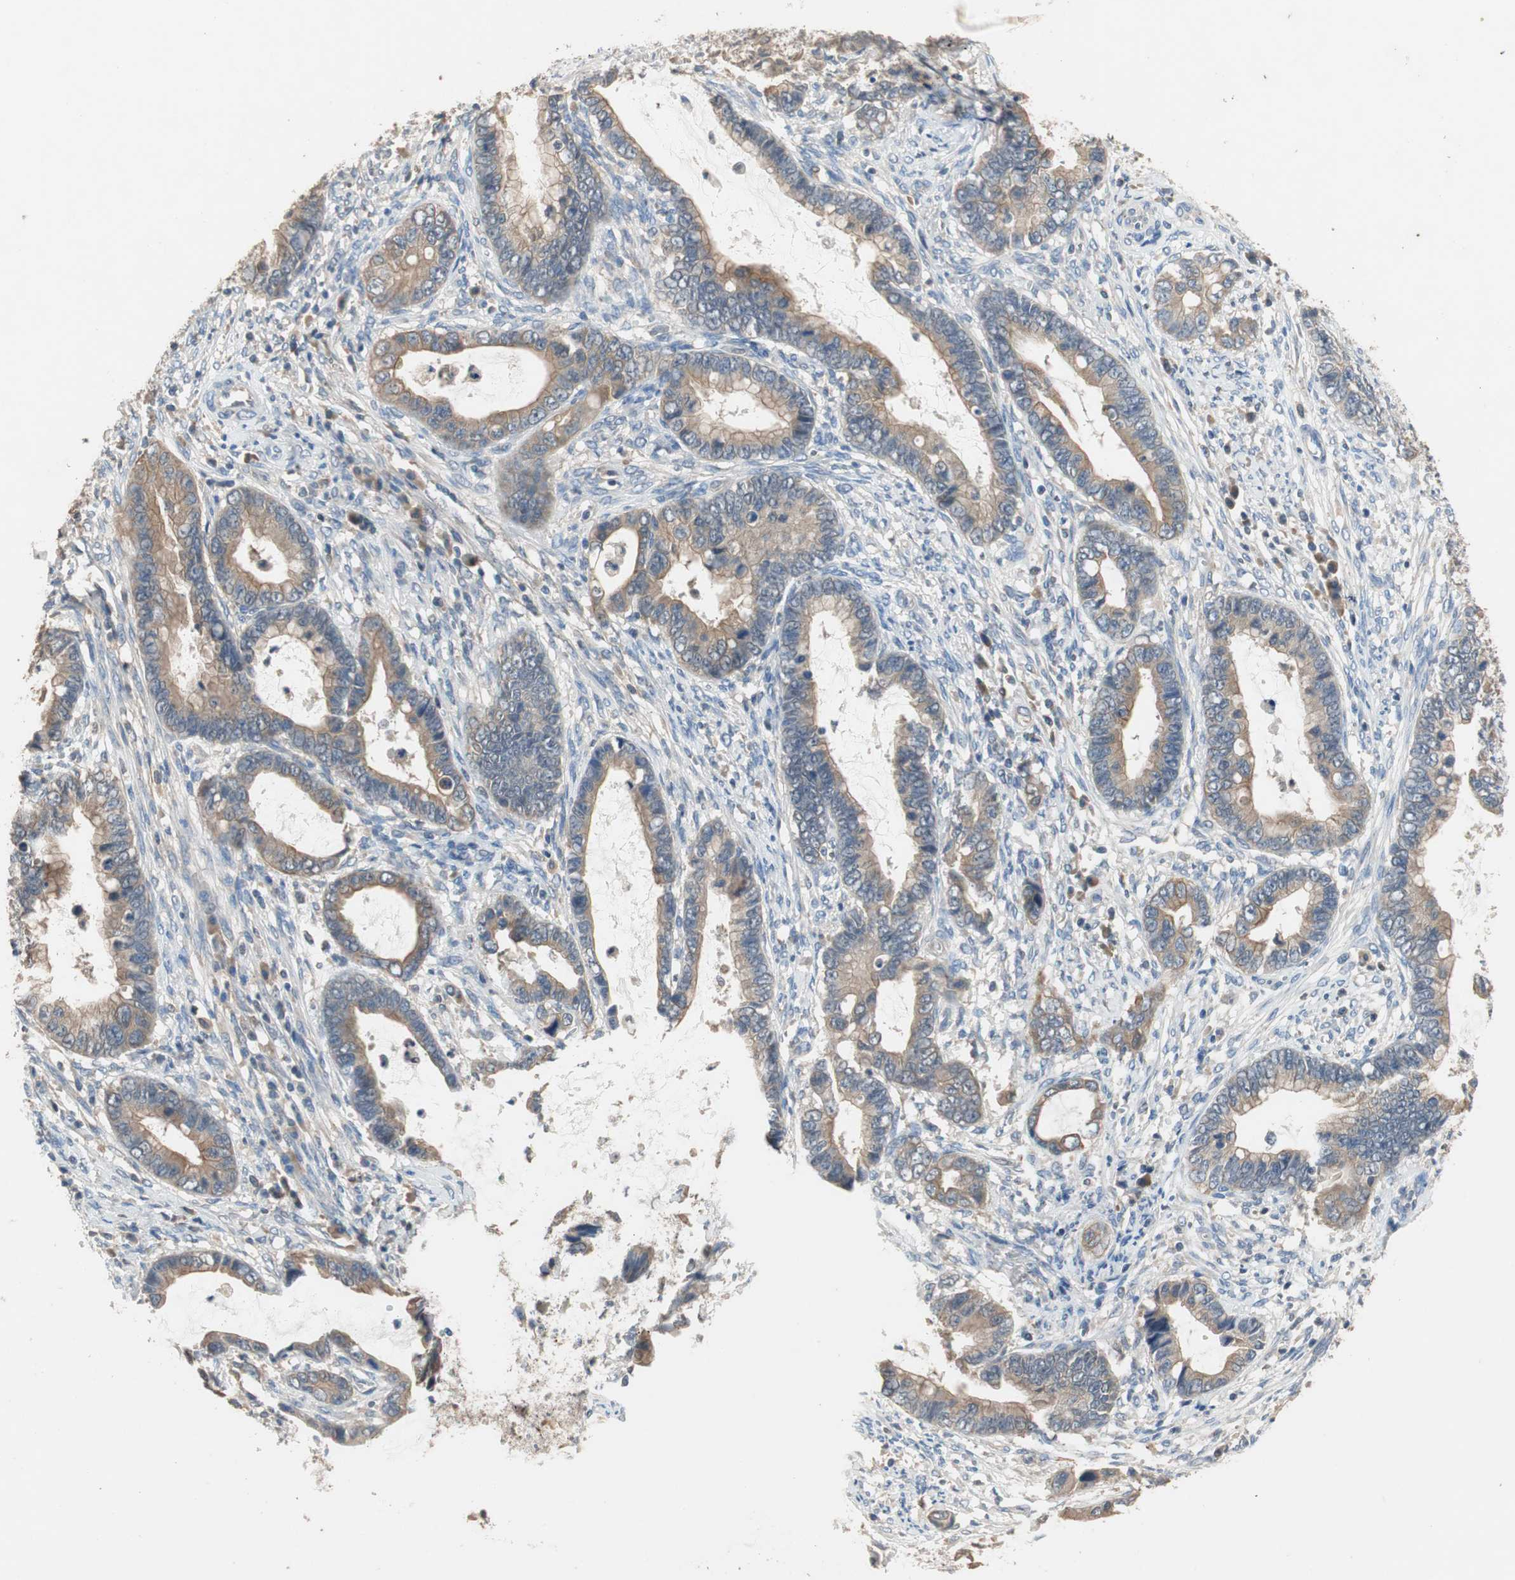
{"staining": {"intensity": "moderate", "quantity": ">75%", "location": "cytoplasmic/membranous"}, "tissue": "cervical cancer", "cell_type": "Tumor cells", "image_type": "cancer", "snomed": [{"axis": "morphology", "description": "Adenocarcinoma, NOS"}, {"axis": "topography", "description": "Cervix"}], "caption": "Human adenocarcinoma (cervical) stained with a protein marker shows moderate staining in tumor cells.", "gene": "ADAP1", "patient": {"sex": "female", "age": 44}}